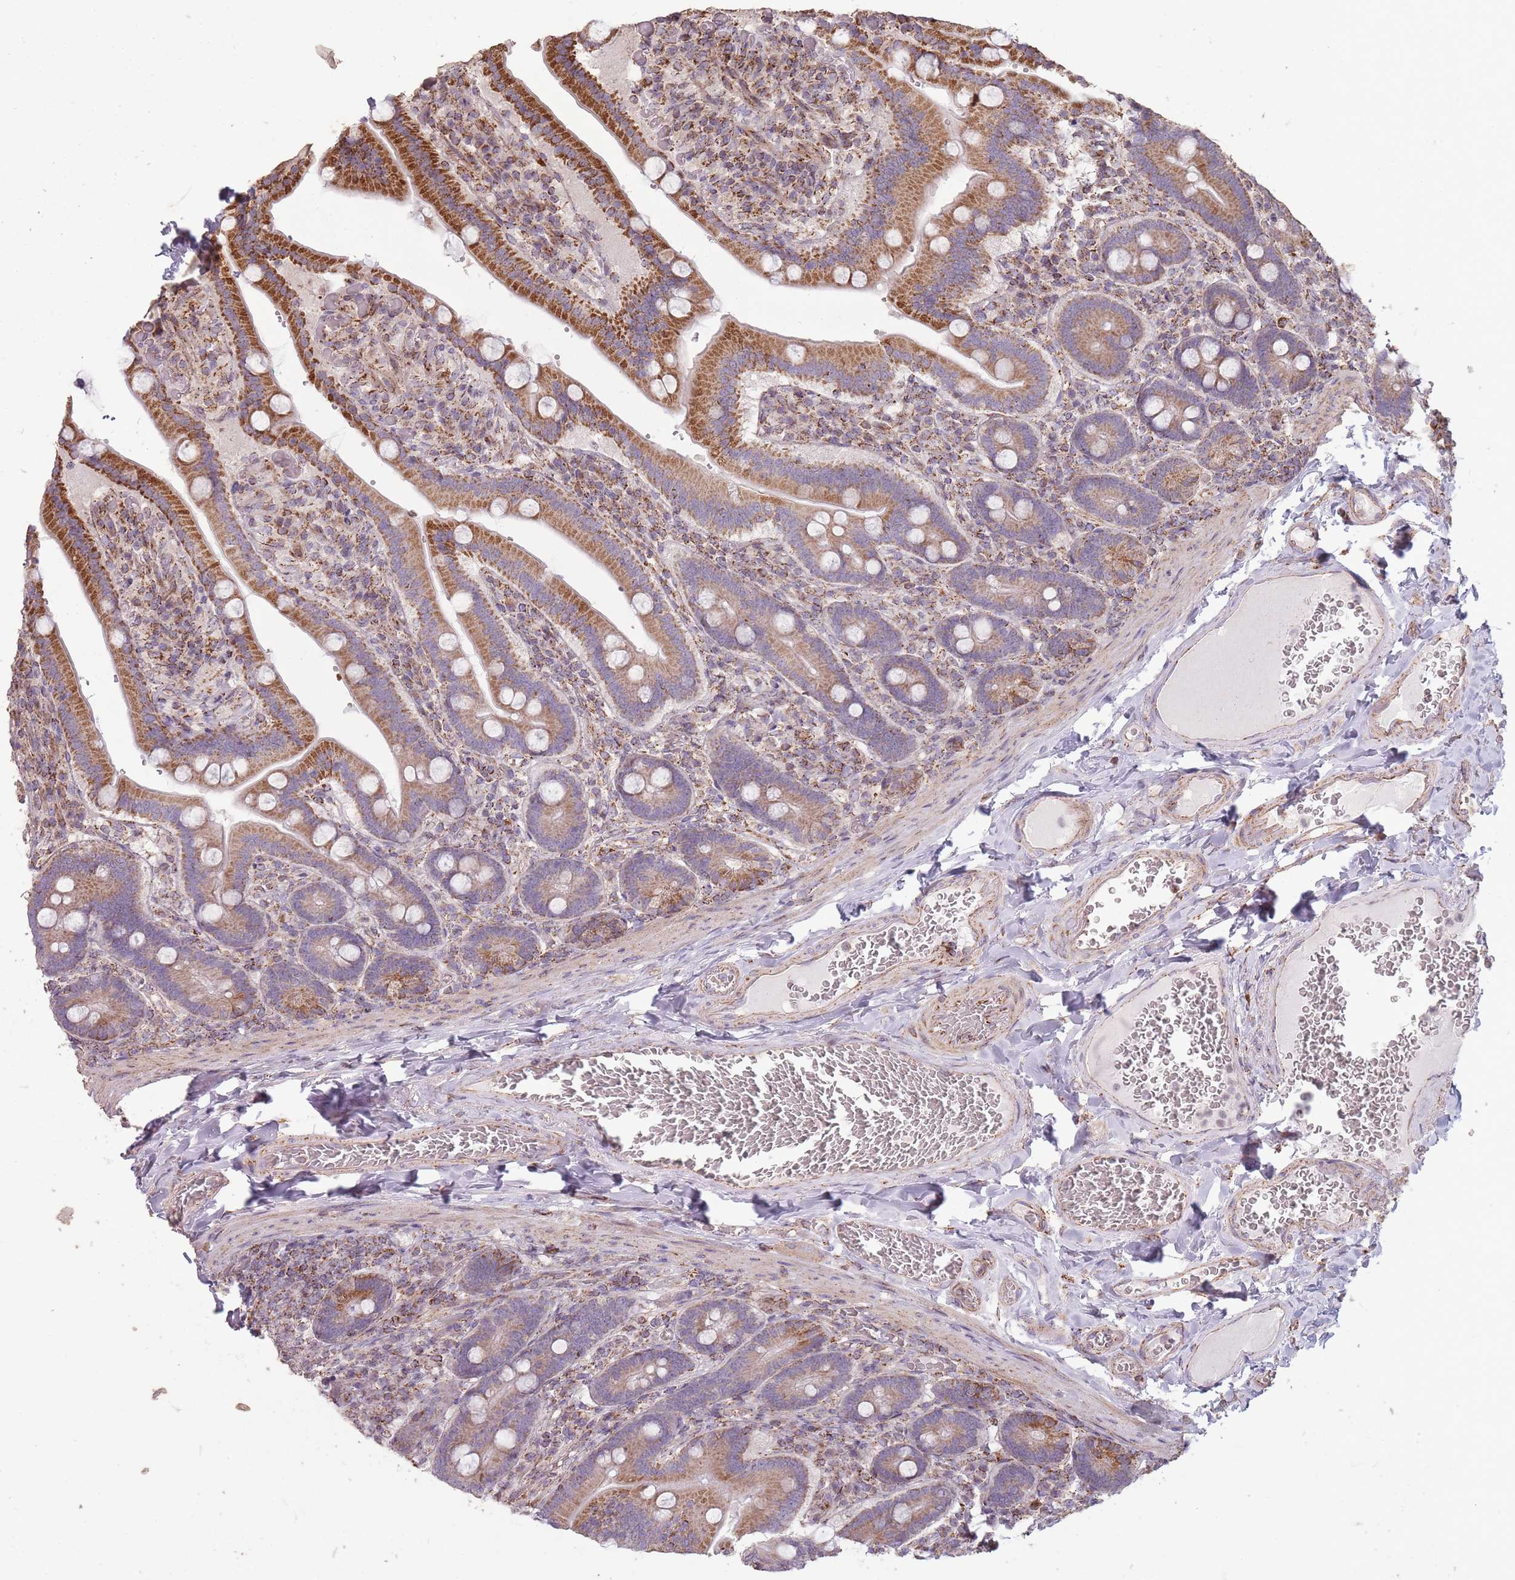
{"staining": {"intensity": "moderate", "quantity": ">75%", "location": "cytoplasmic/membranous"}, "tissue": "duodenum", "cell_type": "Glandular cells", "image_type": "normal", "snomed": [{"axis": "morphology", "description": "Normal tissue, NOS"}, {"axis": "topography", "description": "Duodenum"}], "caption": "Moderate cytoplasmic/membranous staining for a protein is present in approximately >75% of glandular cells of unremarkable duodenum using IHC.", "gene": "CNOT8", "patient": {"sex": "female", "age": 62}}